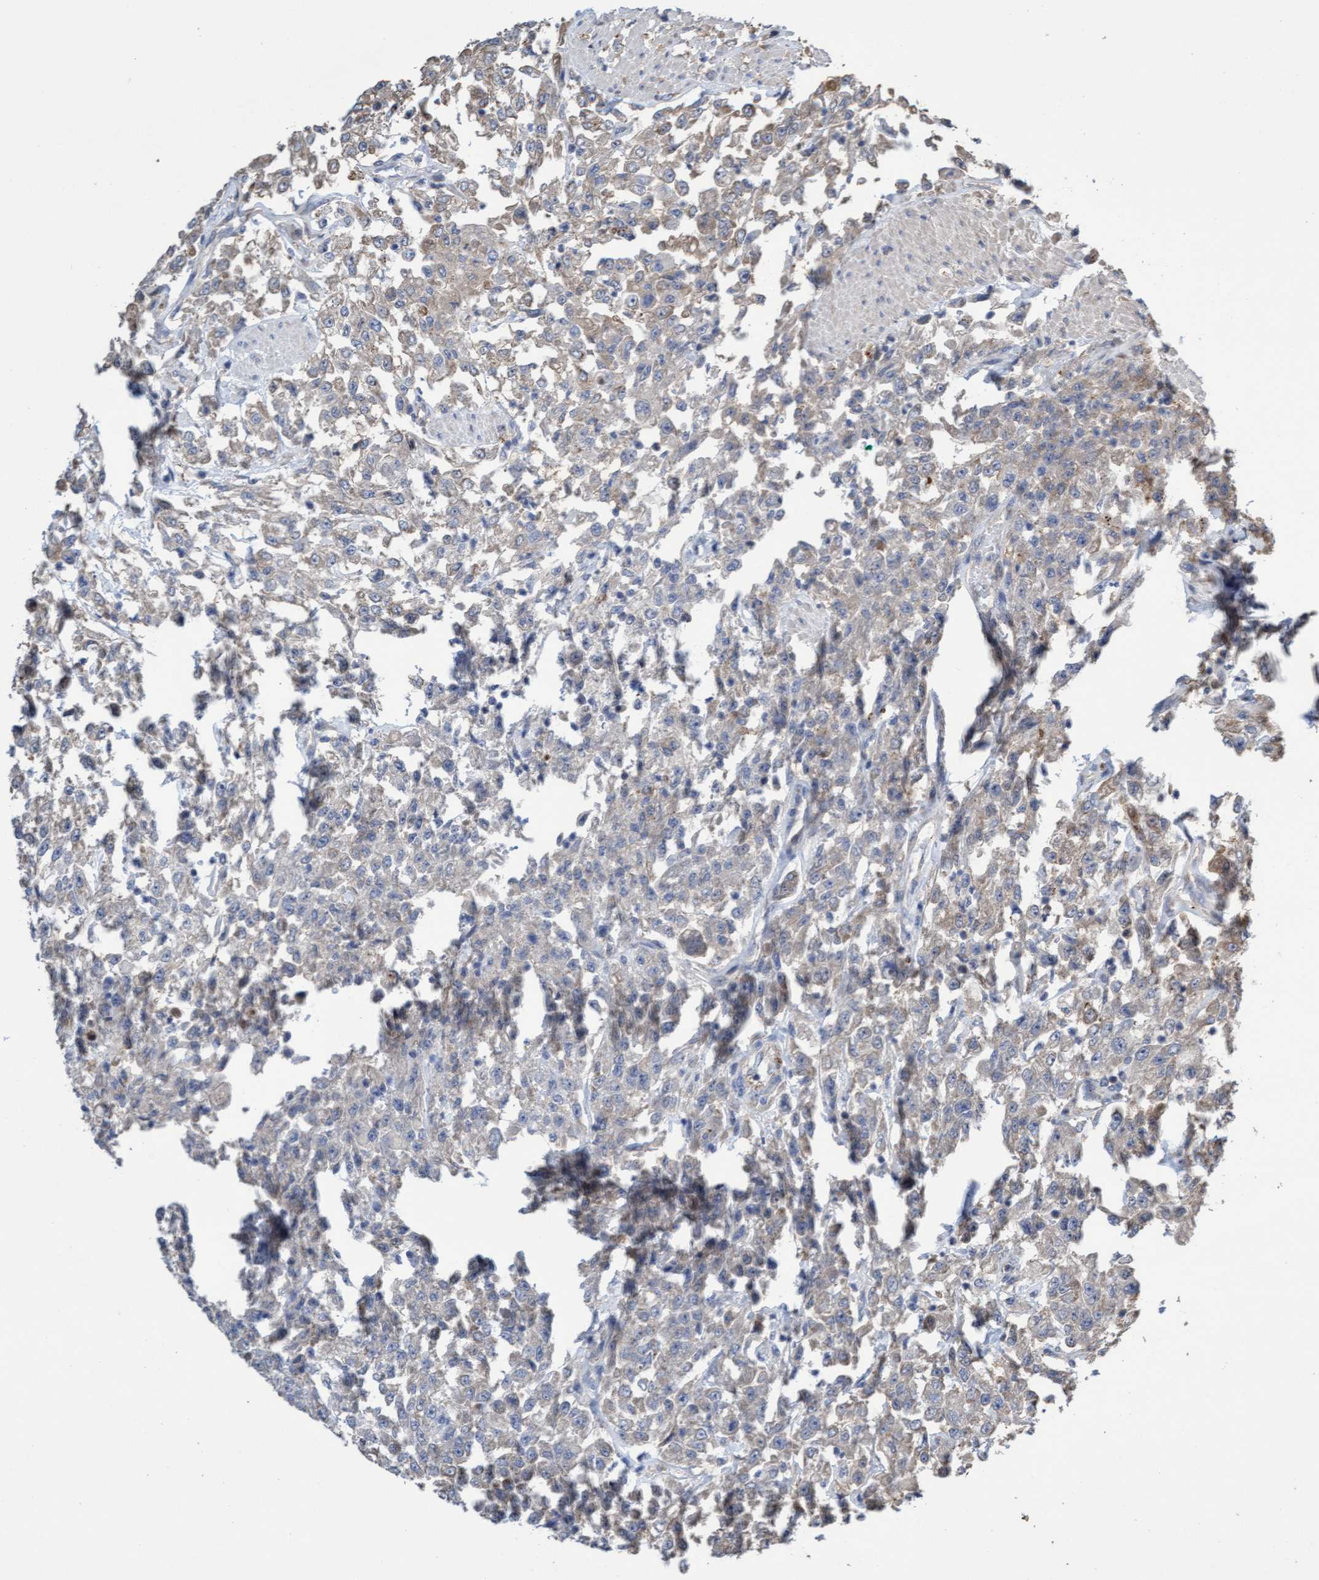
{"staining": {"intensity": "negative", "quantity": "none", "location": "none"}, "tissue": "urothelial cancer", "cell_type": "Tumor cells", "image_type": "cancer", "snomed": [{"axis": "morphology", "description": "Urothelial carcinoma, High grade"}, {"axis": "topography", "description": "Urinary bladder"}], "caption": "Tumor cells are negative for brown protein staining in high-grade urothelial carcinoma. The staining was performed using DAB (3,3'-diaminobenzidine) to visualize the protein expression in brown, while the nuclei were stained in blue with hematoxylin (Magnification: 20x).", "gene": "ITFG1", "patient": {"sex": "male", "age": 46}}